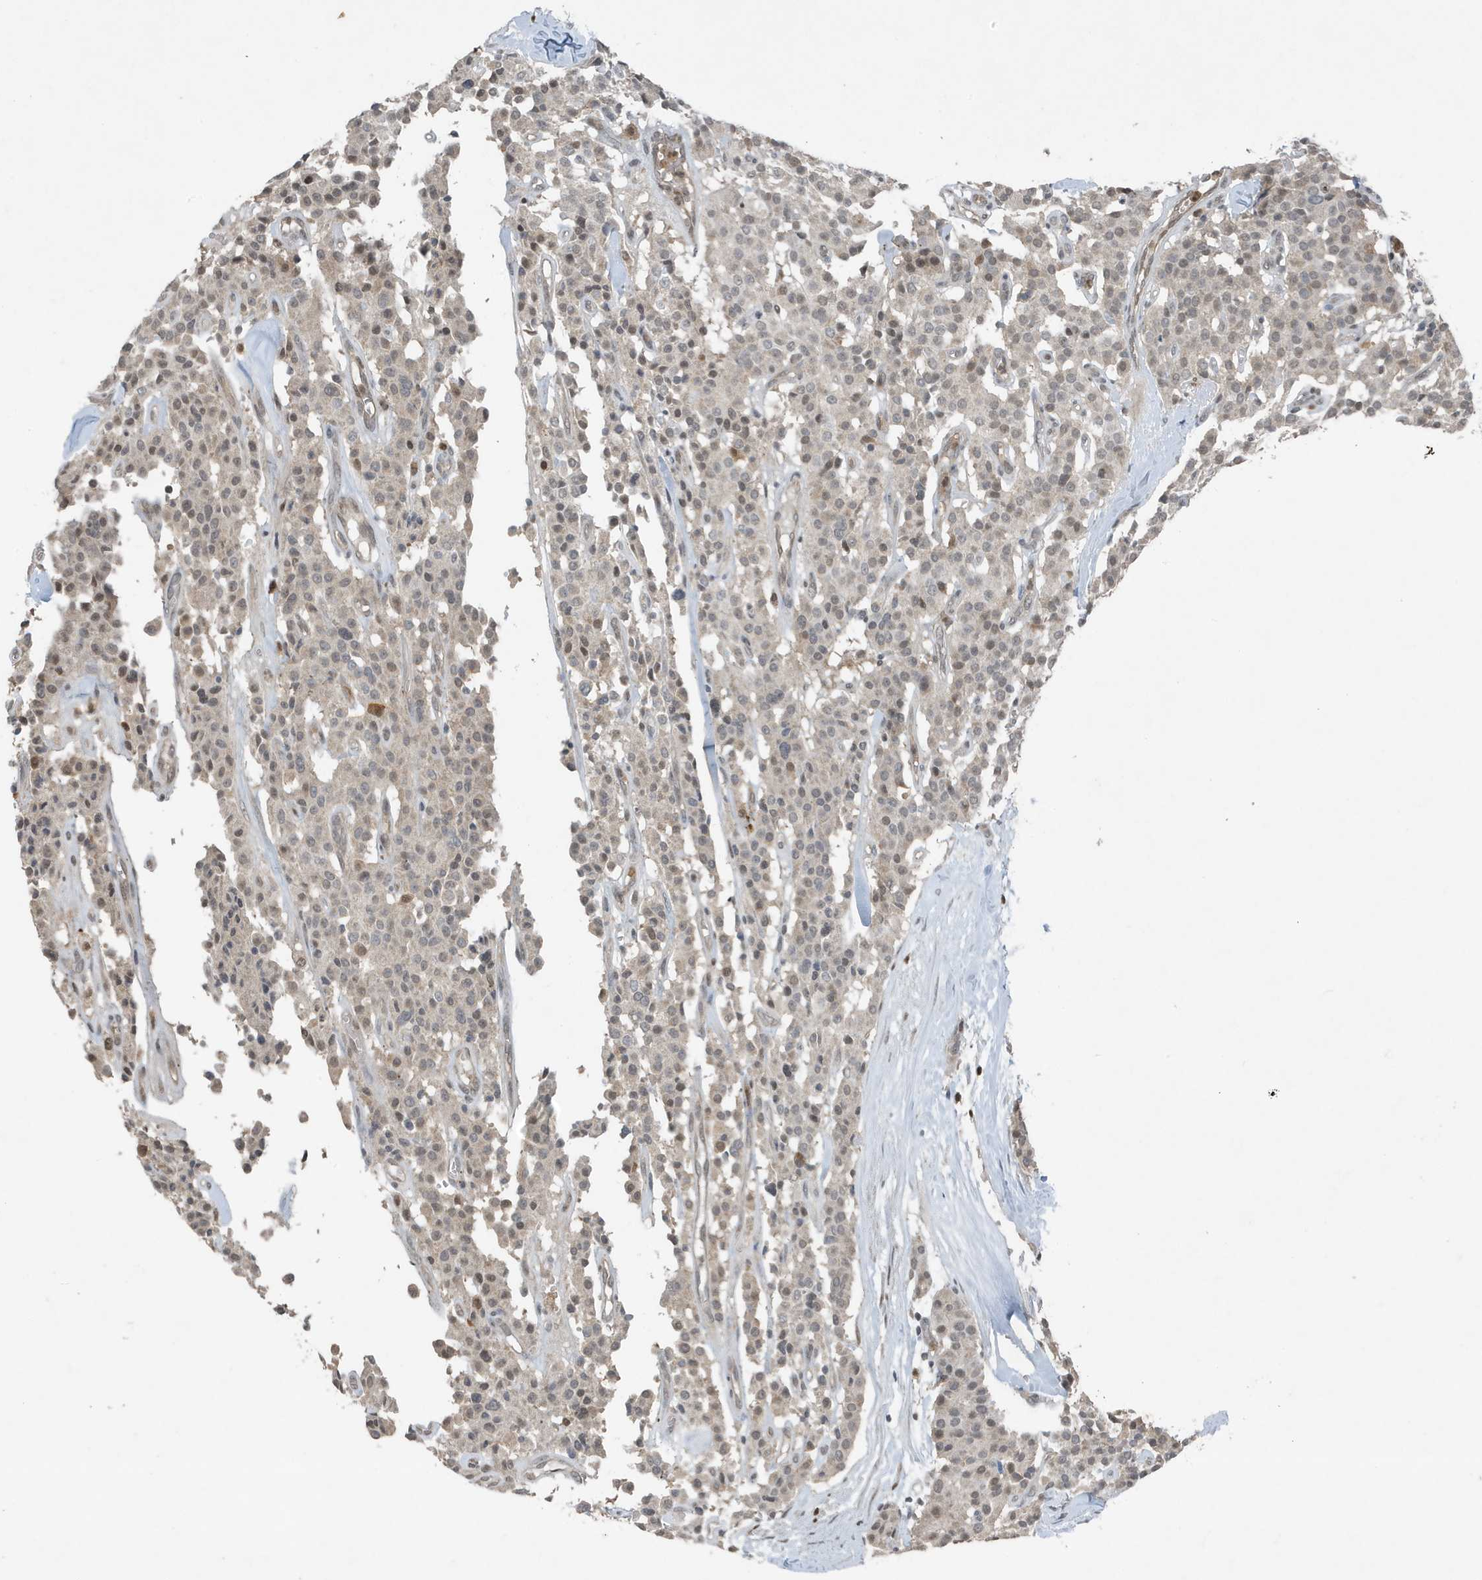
{"staining": {"intensity": "weak", "quantity": "25%-75%", "location": "nuclear"}, "tissue": "carcinoid", "cell_type": "Tumor cells", "image_type": "cancer", "snomed": [{"axis": "morphology", "description": "Carcinoid, malignant, NOS"}, {"axis": "topography", "description": "Lung"}], "caption": "Brown immunohistochemical staining in carcinoid shows weak nuclear staining in approximately 25%-75% of tumor cells.", "gene": "HSPA1A", "patient": {"sex": "male", "age": 30}}